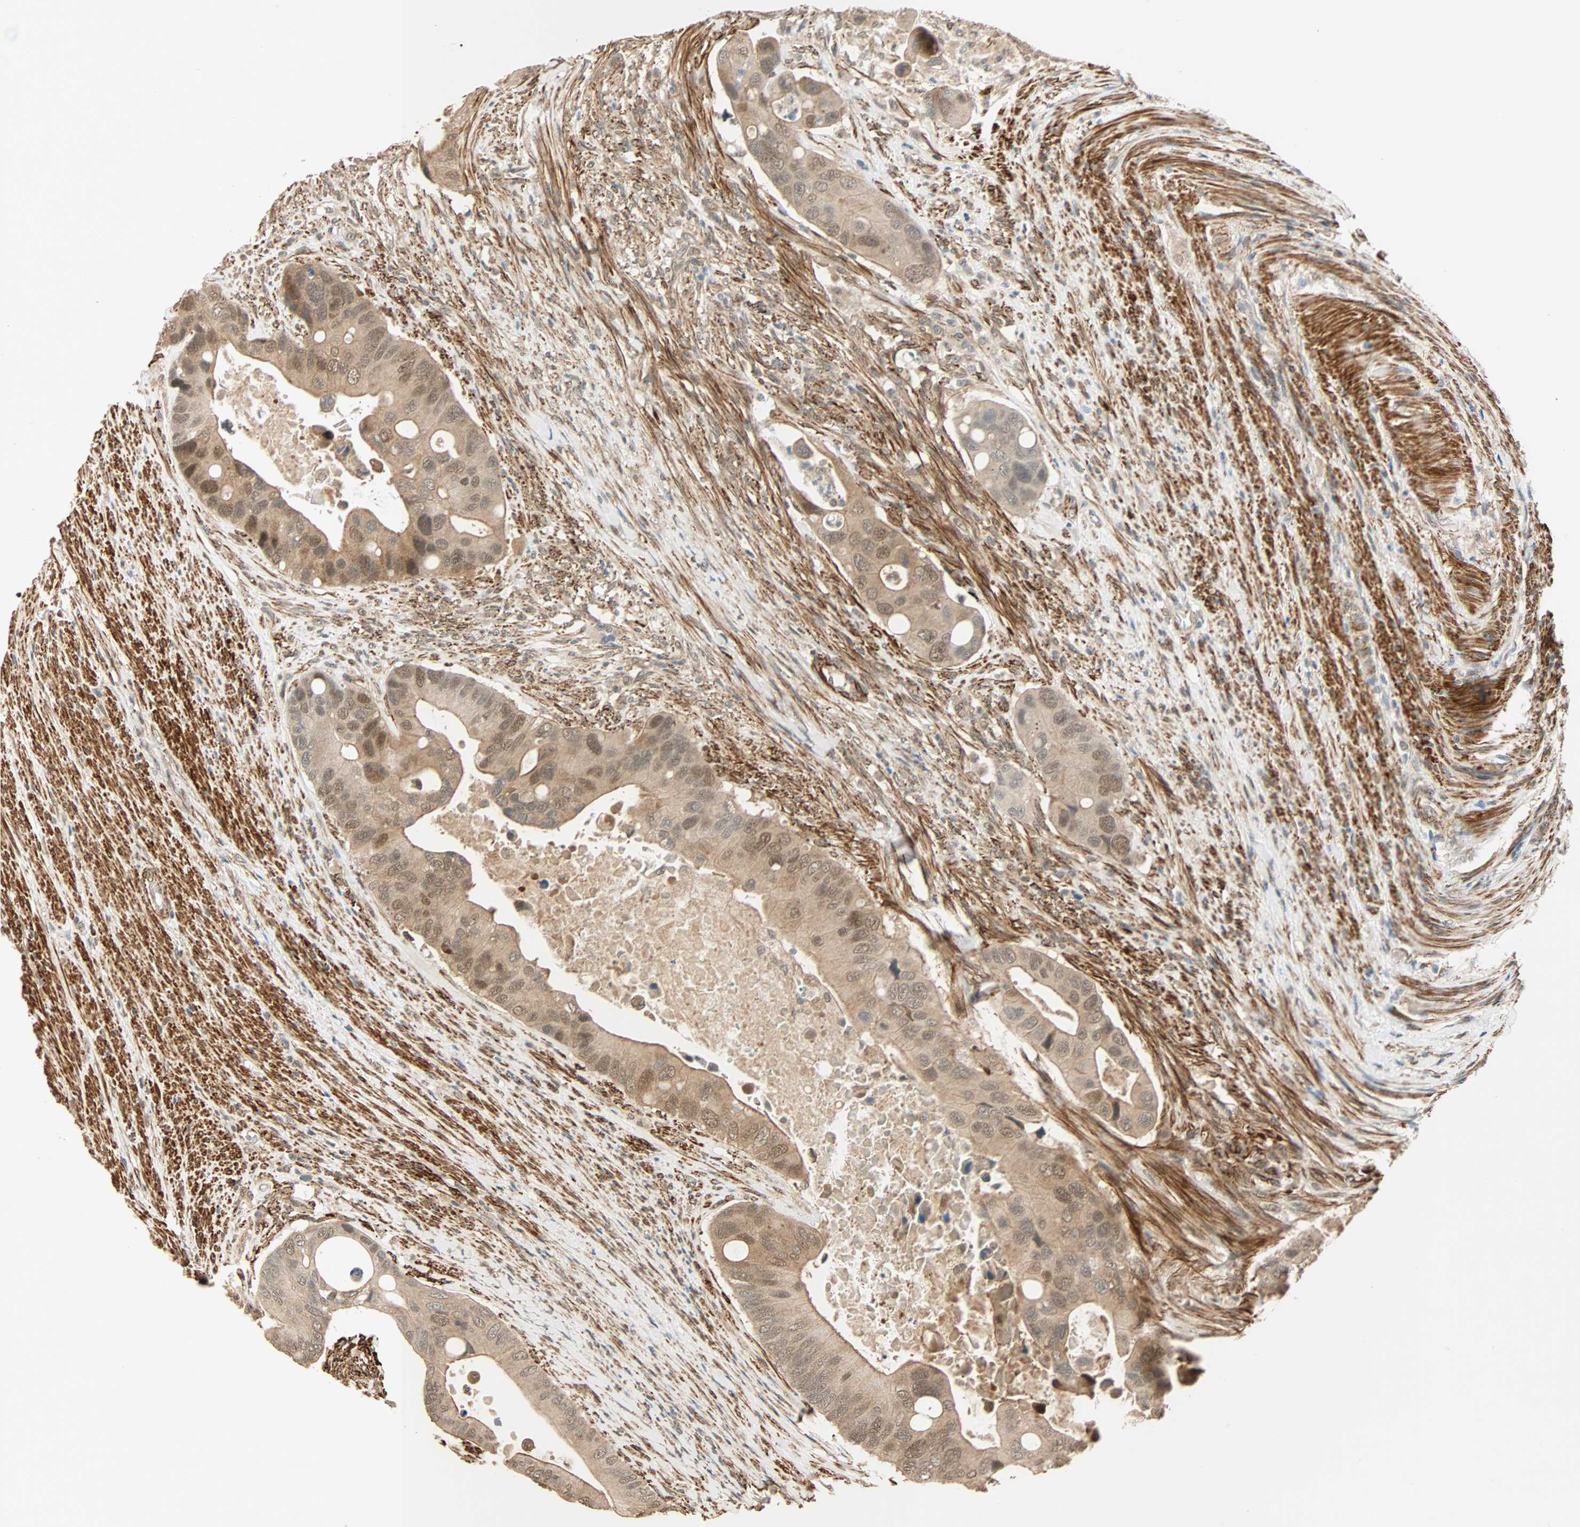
{"staining": {"intensity": "moderate", "quantity": ">75%", "location": "cytoplasmic/membranous,nuclear"}, "tissue": "colorectal cancer", "cell_type": "Tumor cells", "image_type": "cancer", "snomed": [{"axis": "morphology", "description": "Adenocarcinoma, NOS"}, {"axis": "topography", "description": "Rectum"}], "caption": "This micrograph exhibits immunohistochemistry (IHC) staining of human colorectal cancer (adenocarcinoma), with medium moderate cytoplasmic/membranous and nuclear expression in approximately >75% of tumor cells.", "gene": "QSER1", "patient": {"sex": "female", "age": 57}}